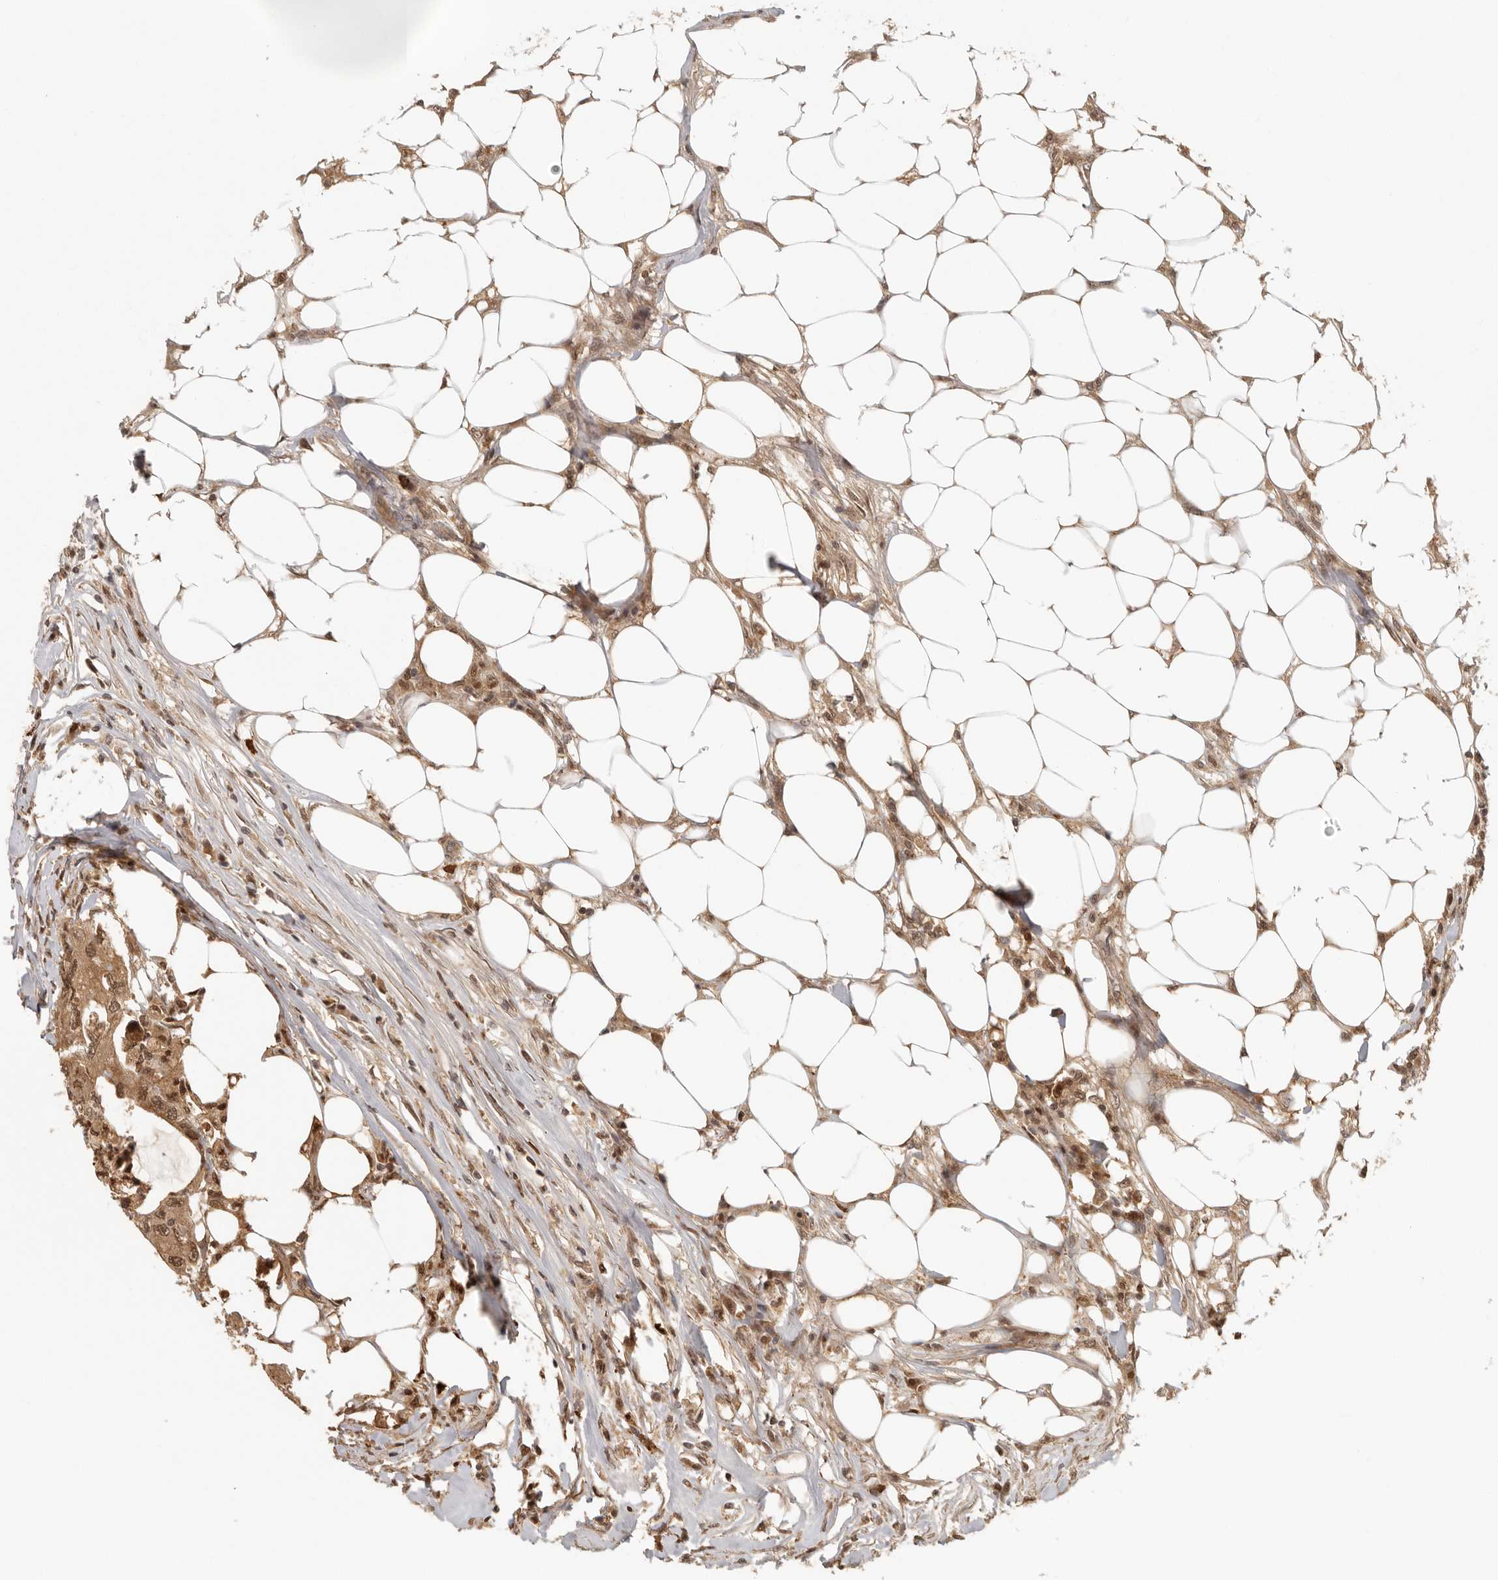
{"staining": {"intensity": "moderate", "quantity": ">75%", "location": "cytoplasmic/membranous,nuclear"}, "tissue": "colorectal cancer", "cell_type": "Tumor cells", "image_type": "cancer", "snomed": [{"axis": "morphology", "description": "Adenocarcinoma, NOS"}, {"axis": "topography", "description": "Colon"}], "caption": "Protein expression by immunohistochemistry (IHC) shows moderate cytoplasmic/membranous and nuclear positivity in approximately >75% of tumor cells in colorectal cancer (adenocarcinoma).", "gene": "PSMA5", "patient": {"sex": "male", "age": 71}}